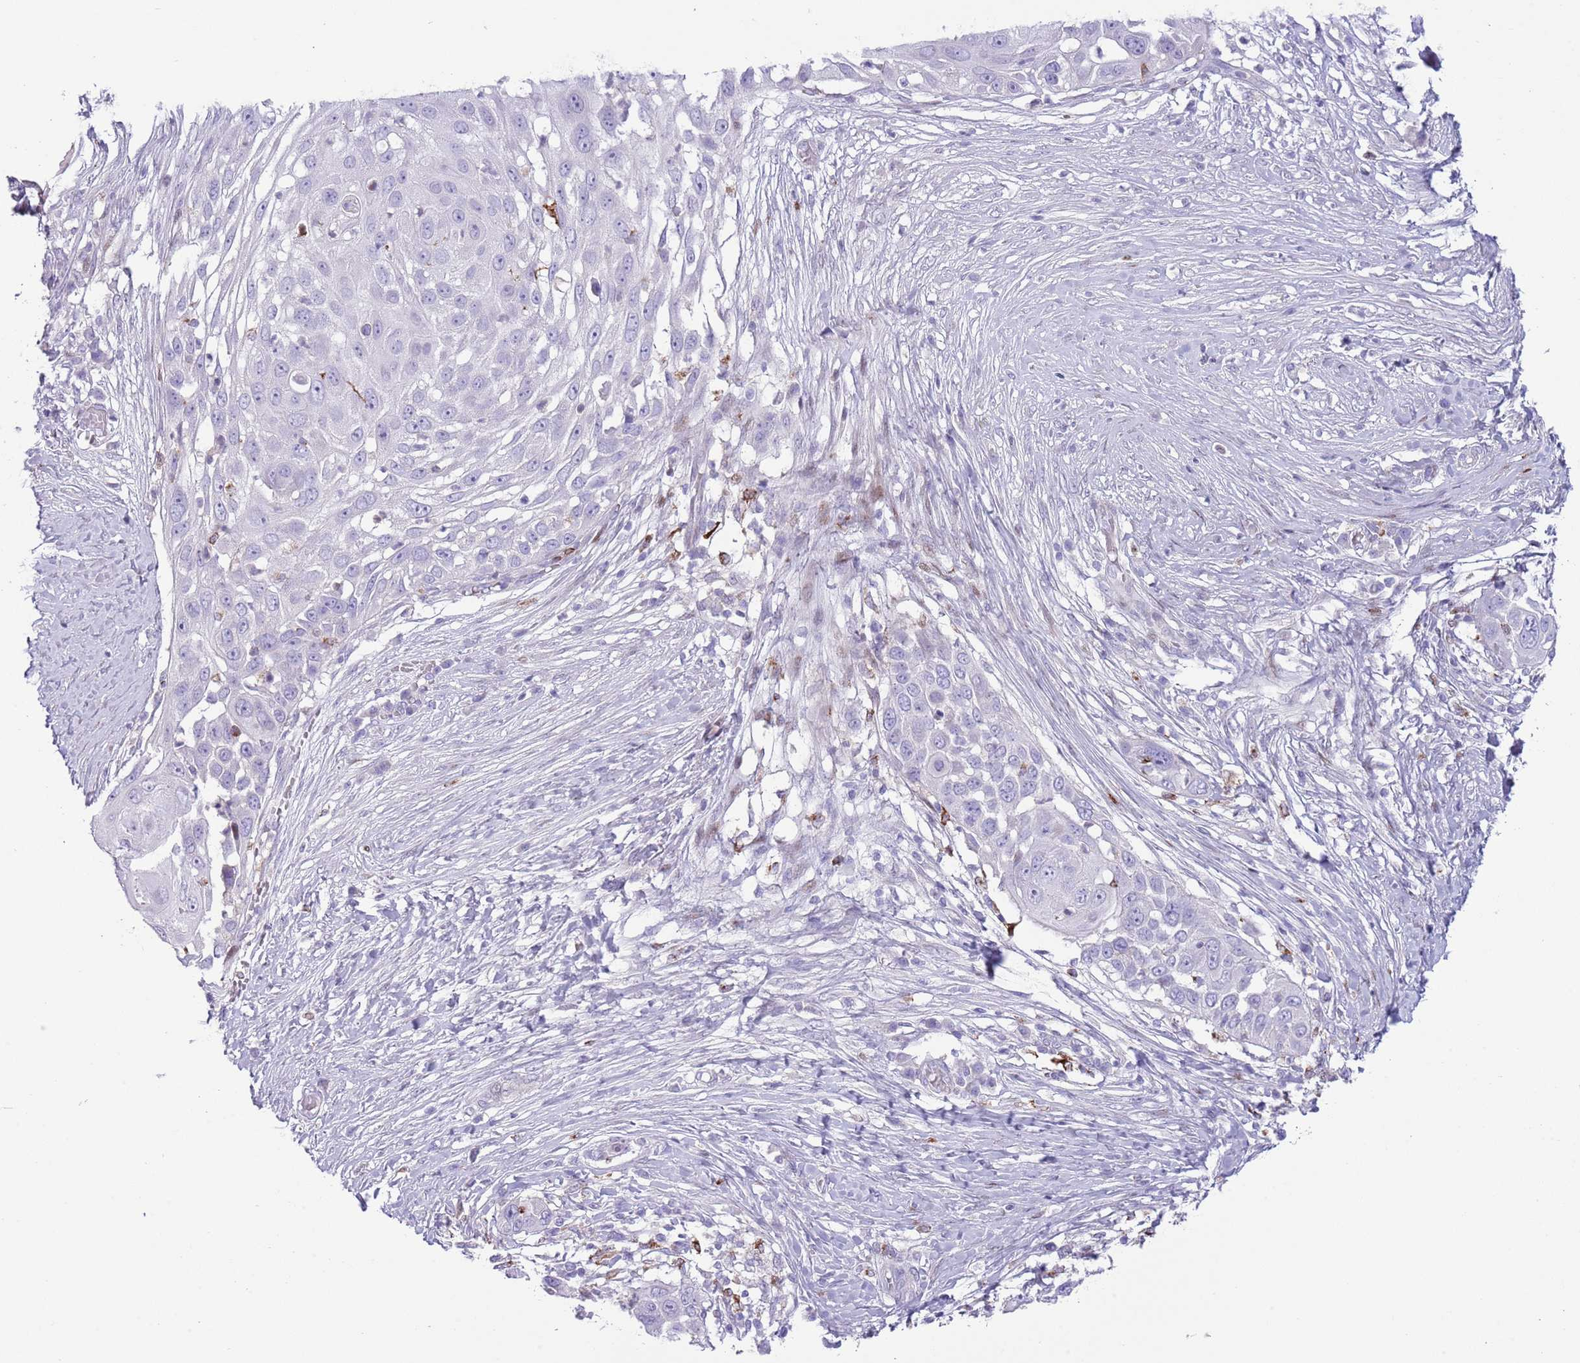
{"staining": {"intensity": "negative", "quantity": "none", "location": "none"}, "tissue": "skin cancer", "cell_type": "Tumor cells", "image_type": "cancer", "snomed": [{"axis": "morphology", "description": "Squamous cell carcinoma, NOS"}, {"axis": "topography", "description": "Skin"}], "caption": "Immunohistochemistry of human skin cancer (squamous cell carcinoma) shows no positivity in tumor cells. (Stains: DAB (3,3'-diaminobenzidine) immunohistochemistry with hematoxylin counter stain, Microscopy: brightfield microscopy at high magnification).", "gene": "ANO8", "patient": {"sex": "female", "age": 44}}